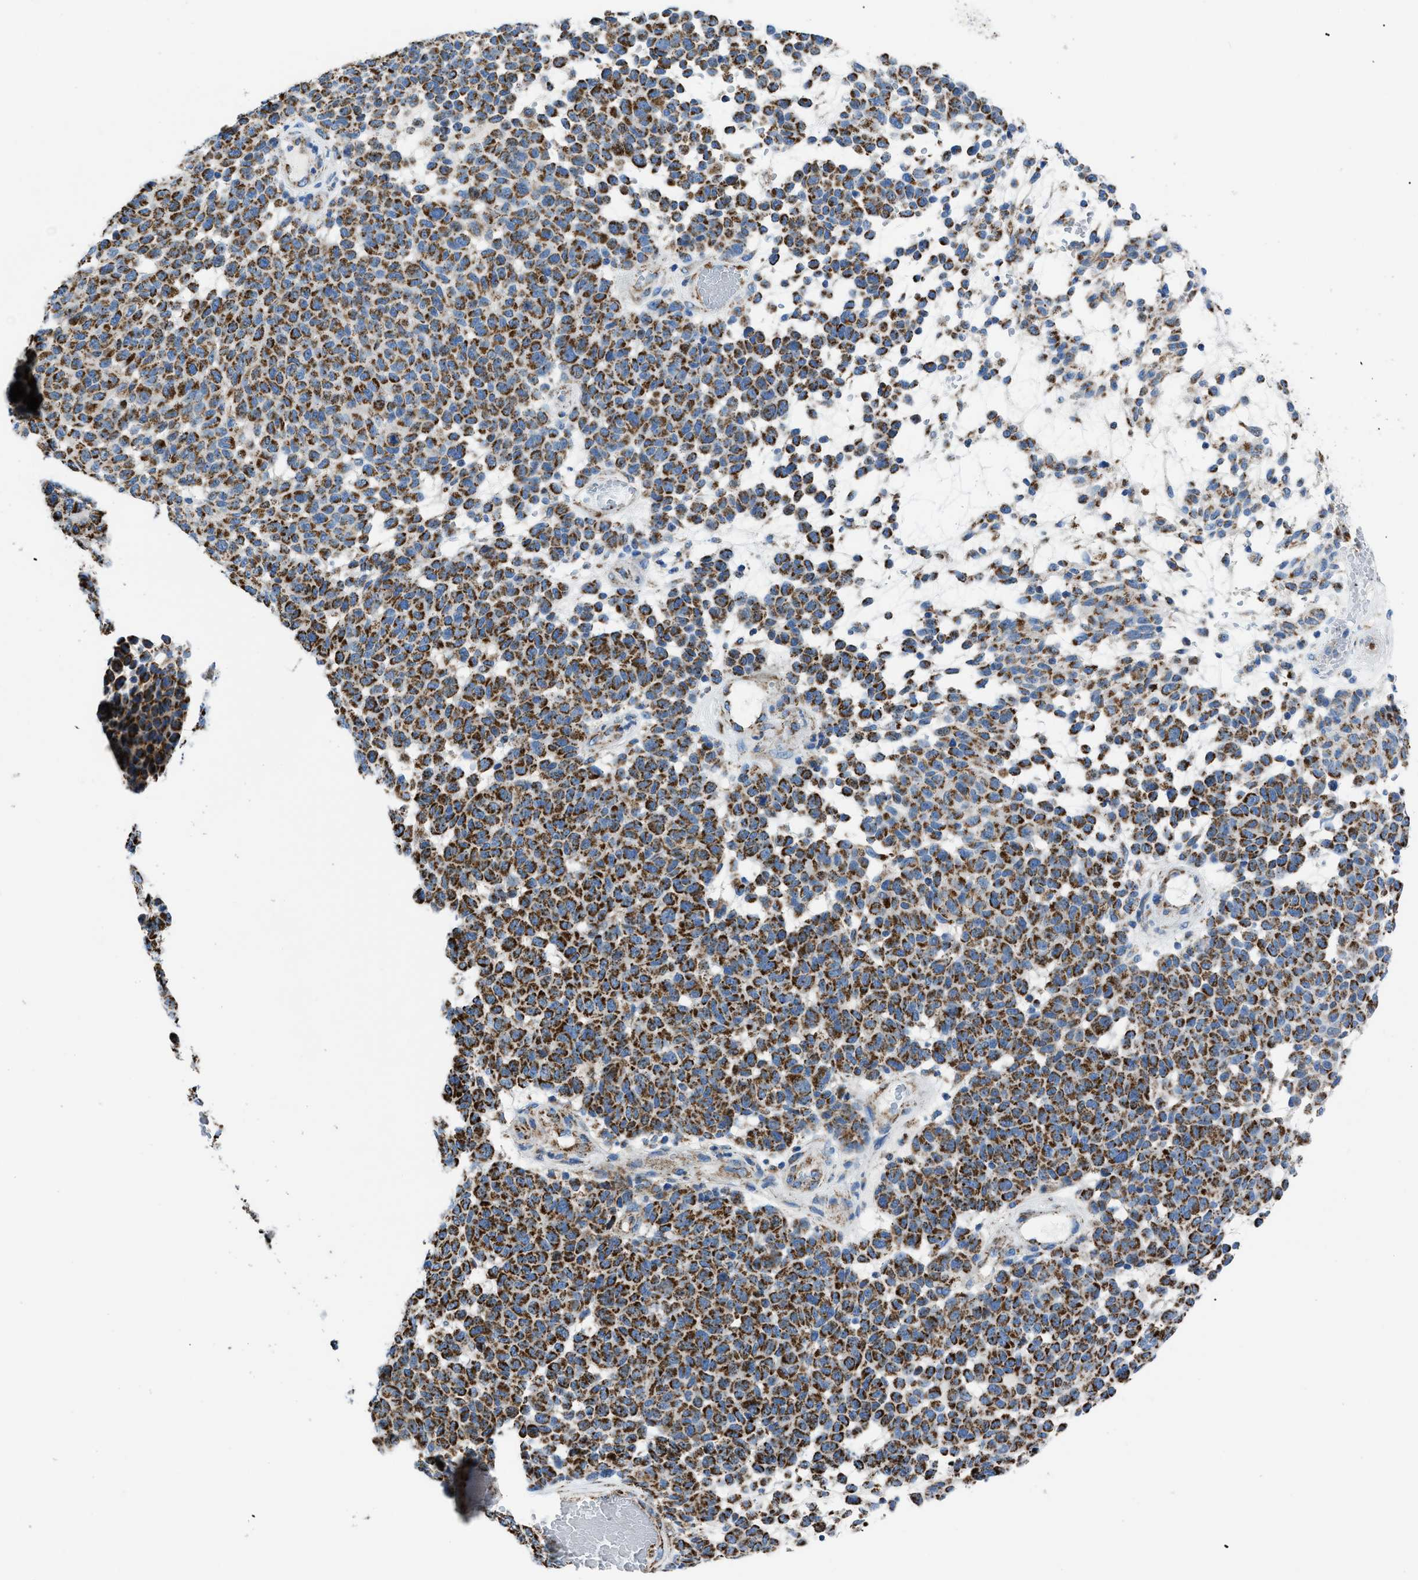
{"staining": {"intensity": "strong", "quantity": ">75%", "location": "cytoplasmic/membranous"}, "tissue": "melanoma", "cell_type": "Tumor cells", "image_type": "cancer", "snomed": [{"axis": "morphology", "description": "Malignant melanoma, NOS"}, {"axis": "topography", "description": "Skin"}], "caption": "DAB (3,3'-diaminobenzidine) immunohistochemical staining of human melanoma reveals strong cytoplasmic/membranous protein positivity in about >75% of tumor cells.", "gene": "PHB2", "patient": {"sex": "male", "age": 59}}